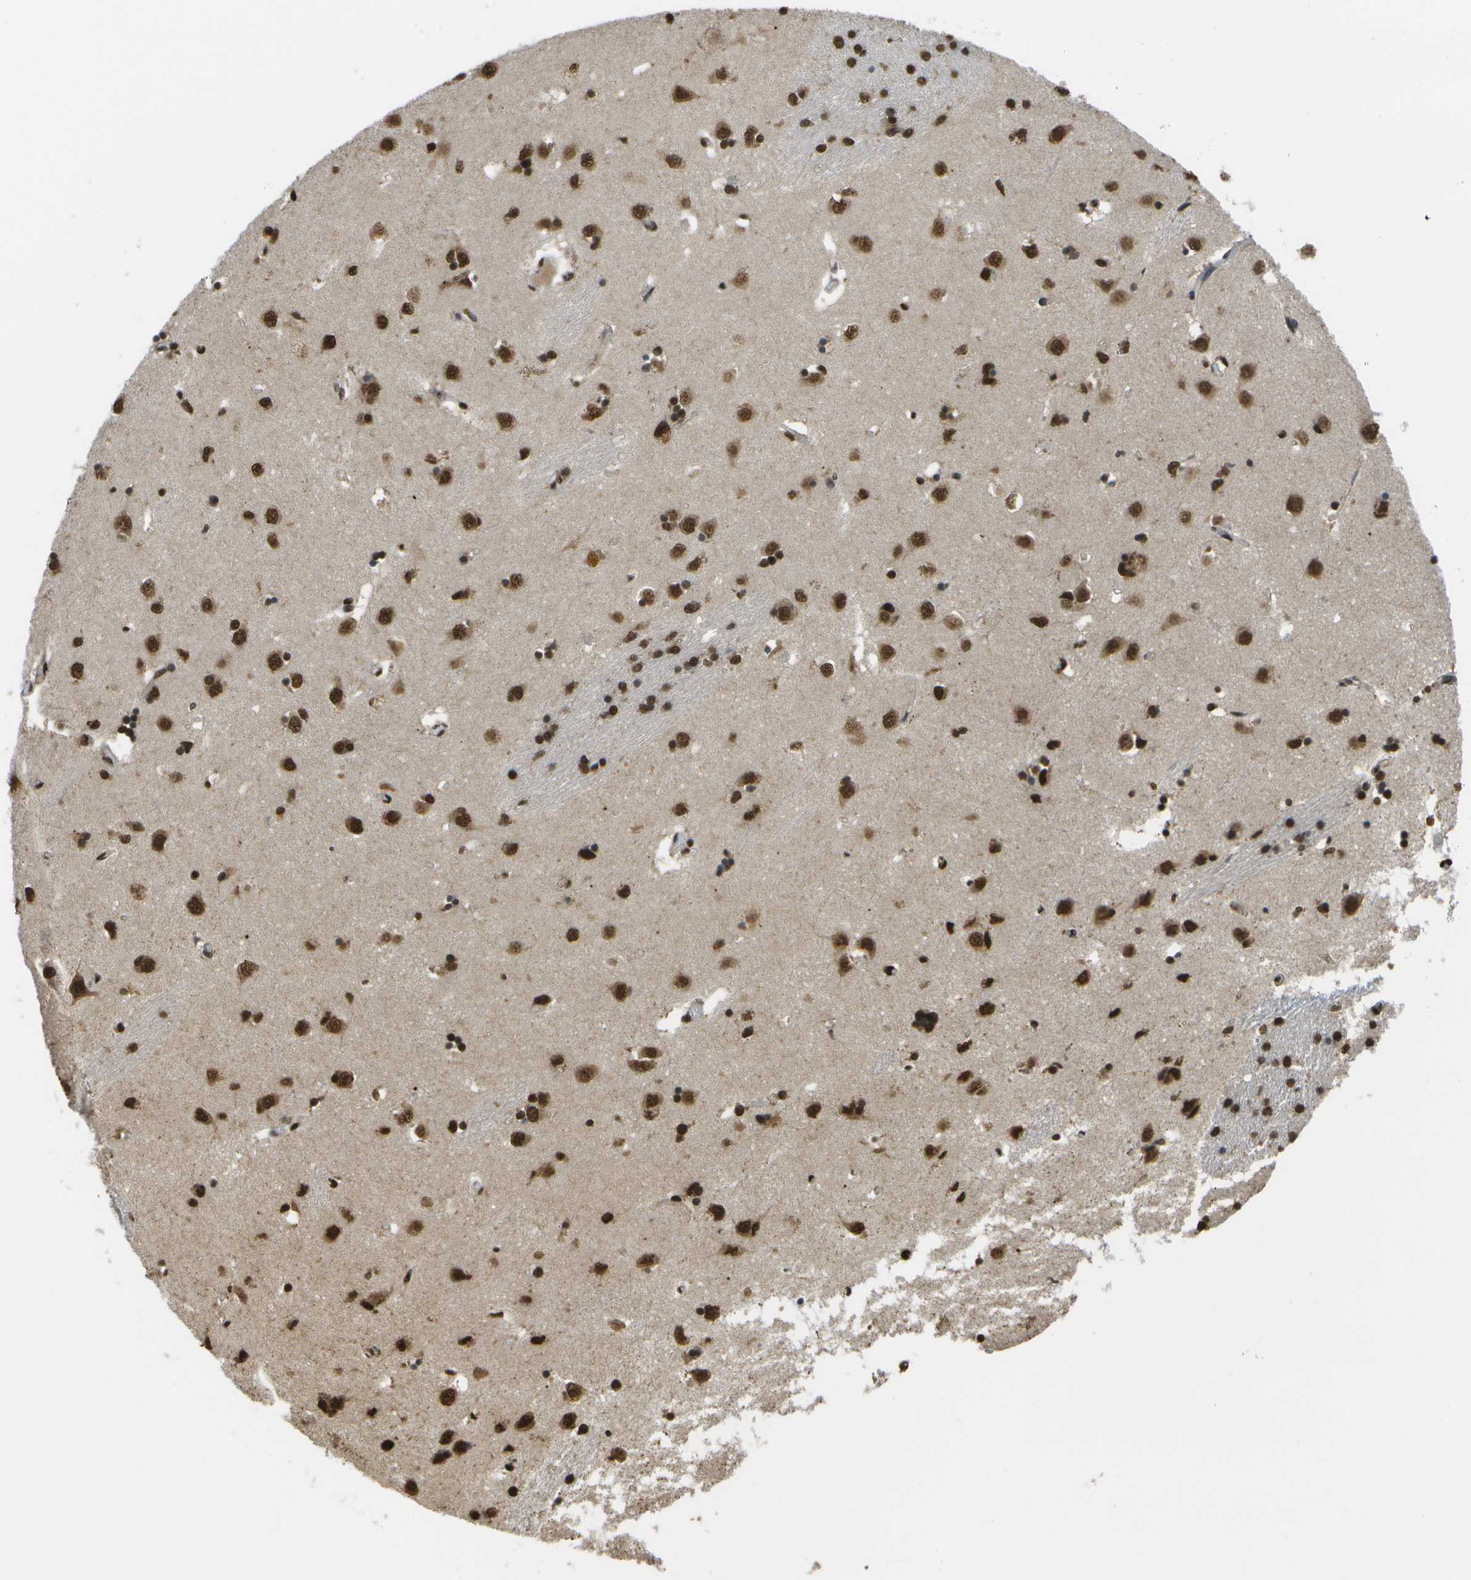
{"staining": {"intensity": "strong", "quantity": ">75%", "location": "nuclear"}, "tissue": "caudate", "cell_type": "Glial cells", "image_type": "normal", "snomed": [{"axis": "morphology", "description": "Normal tissue, NOS"}, {"axis": "topography", "description": "Lateral ventricle wall"}], "caption": "Protein staining of benign caudate exhibits strong nuclear staining in about >75% of glial cells.", "gene": "SPEN", "patient": {"sex": "female", "age": 19}}